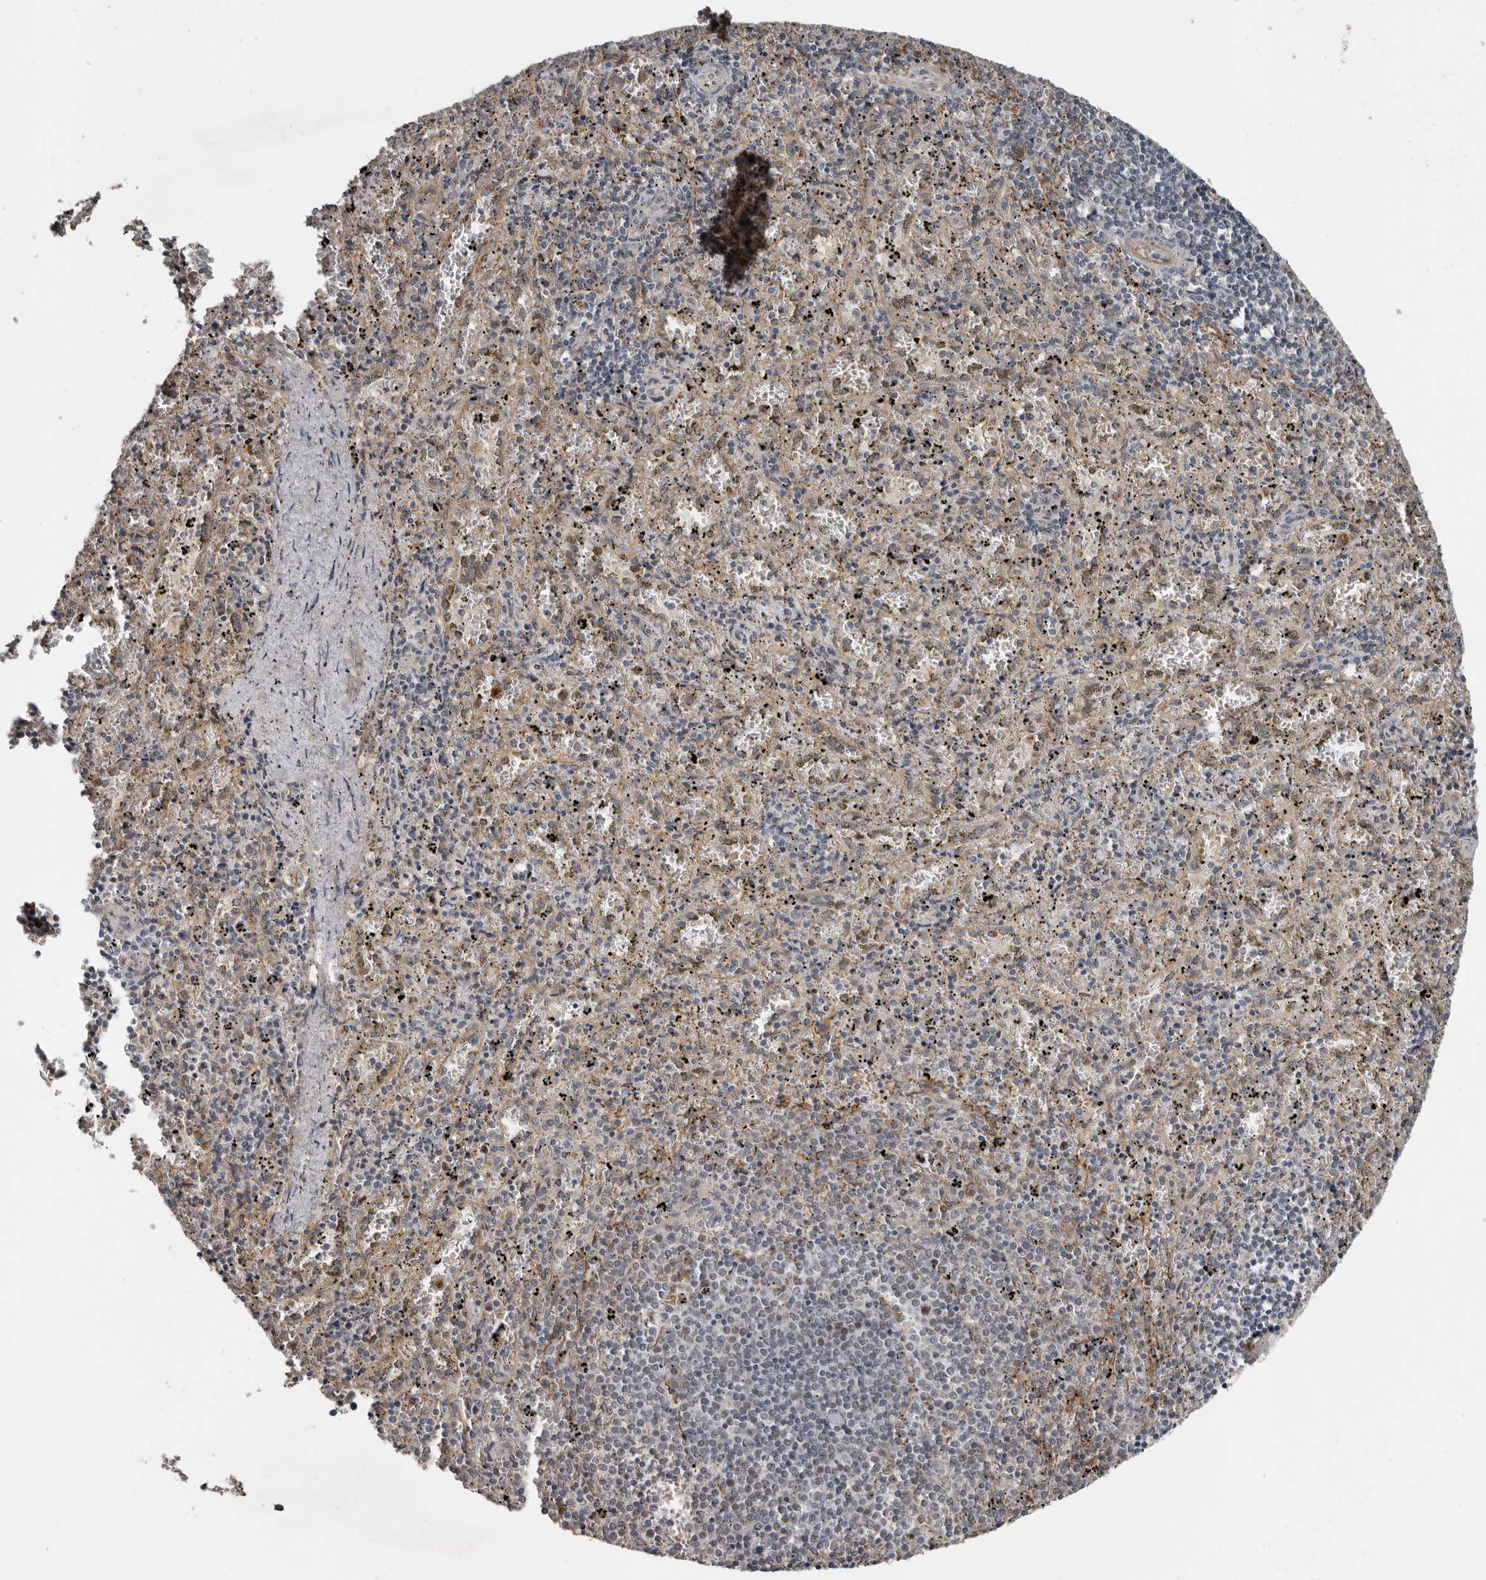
{"staining": {"intensity": "negative", "quantity": "none", "location": "none"}, "tissue": "spleen", "cell_type": "Cells in red pulp", "image_type": "normal", "snomed": [{"axis": "morphology", "description": "Normal tissue, NOS"}, {"axis": "topography", "description": "Spleen"}], "caption": "This is a histopathology image of immunohistochemistry (IHC) staining of unremarkable spleen, which shows no expression in cells in red pulp.", "gene": "YOD1", "patient": {"sex": "male", "age": 11}}